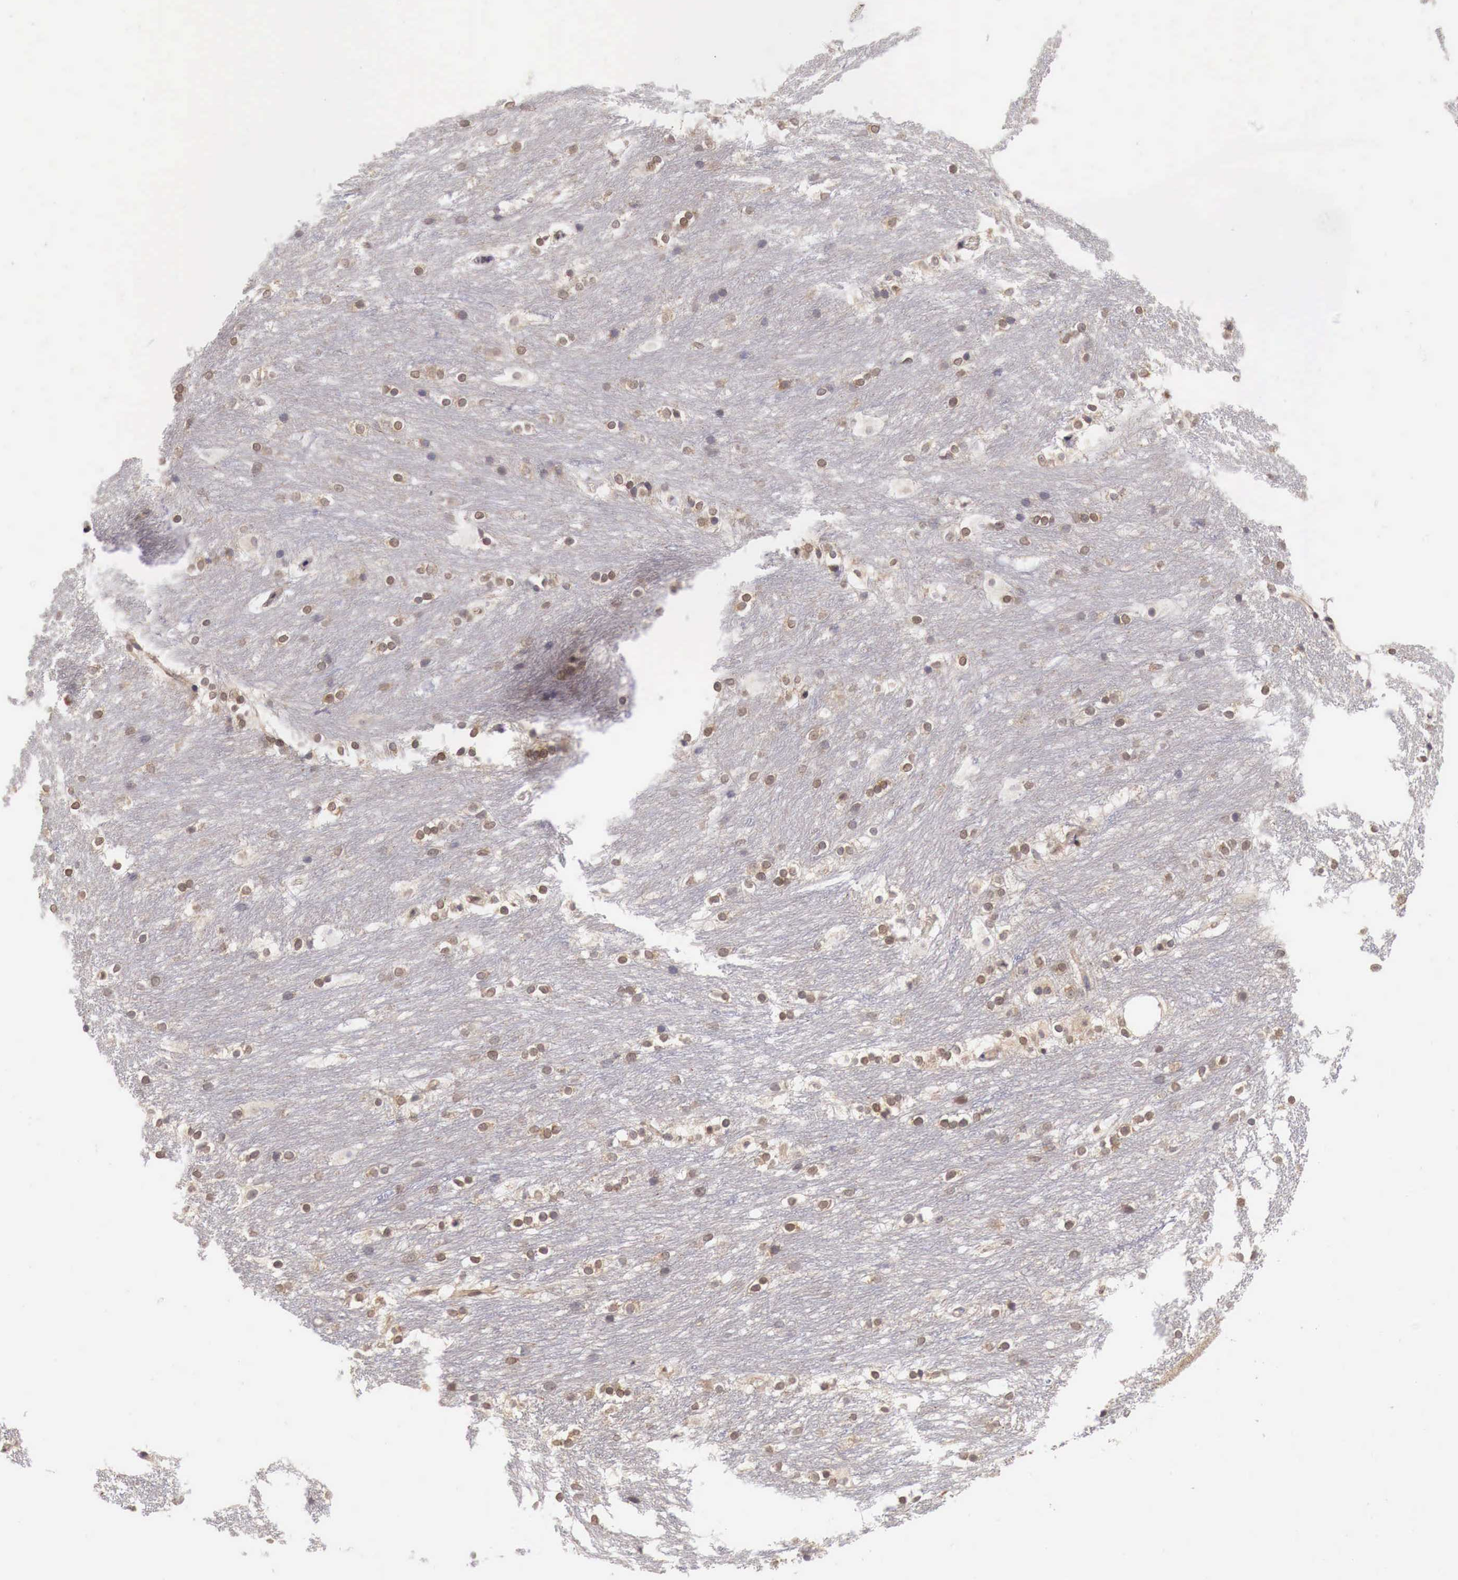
{"staining": {"intensity": "weak", "quantity": ">75%", "location": "cytoplasmic/membranous,nuclear"}, "tissue": "caudate", "cell_type": "Glial cells", "image_type": "normal", "snomed": [{"axis": "morphology", "description": "Normal tissue, NOS"}, {"axis": "topography", "description": "Lateral ventricle wall"}], "caption": "This micrograph exhibits benign caudate stained with IHC to label a protein in brown. The cytoplasmic/membranous,nuclear of glial cells show weak positivity for the protein. Nuclei are counter-stained blue.", "gene": "PABIR2", "patient": {"sex": "female", "age": 19}}